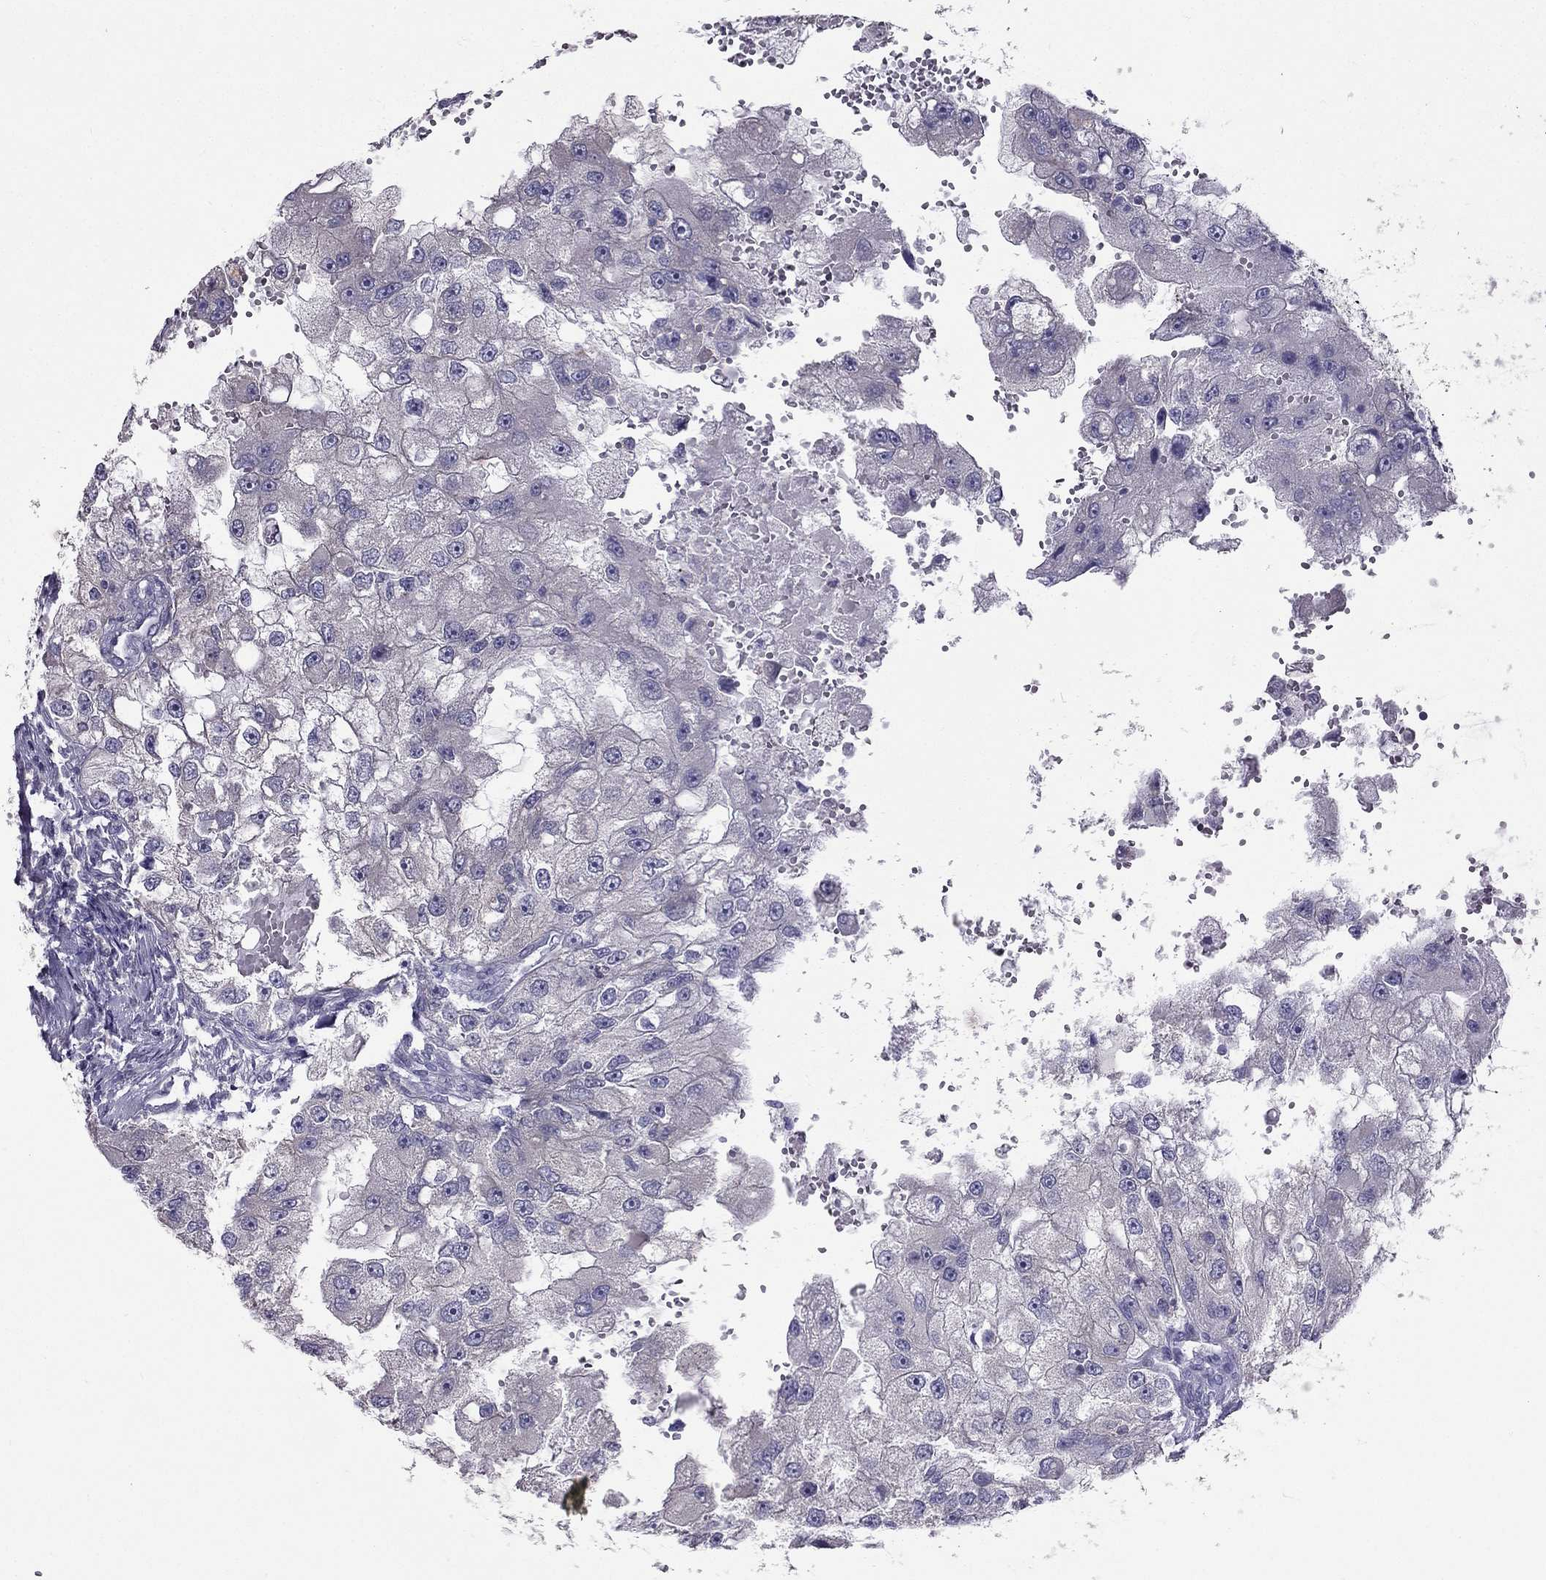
{"staining": {"intensity": "negative", "quantity": "none", "location": "none"}, "tissue": "renal cancer", "cell_type": "Tumor cells", "image_type": "cancer", "snomed": [{"axis": "morphology", "description": "Adenocarcinoma, NOS"}, {"axis": "topography", "description": "Kidney"}], "caption": "Immunohistochemical staining of human renal cancer (adenocarcinoma) displays no significant positivity in tumor cells.", "gene": "AS3MT", "patient": {"sex": "male", "age": 63}}